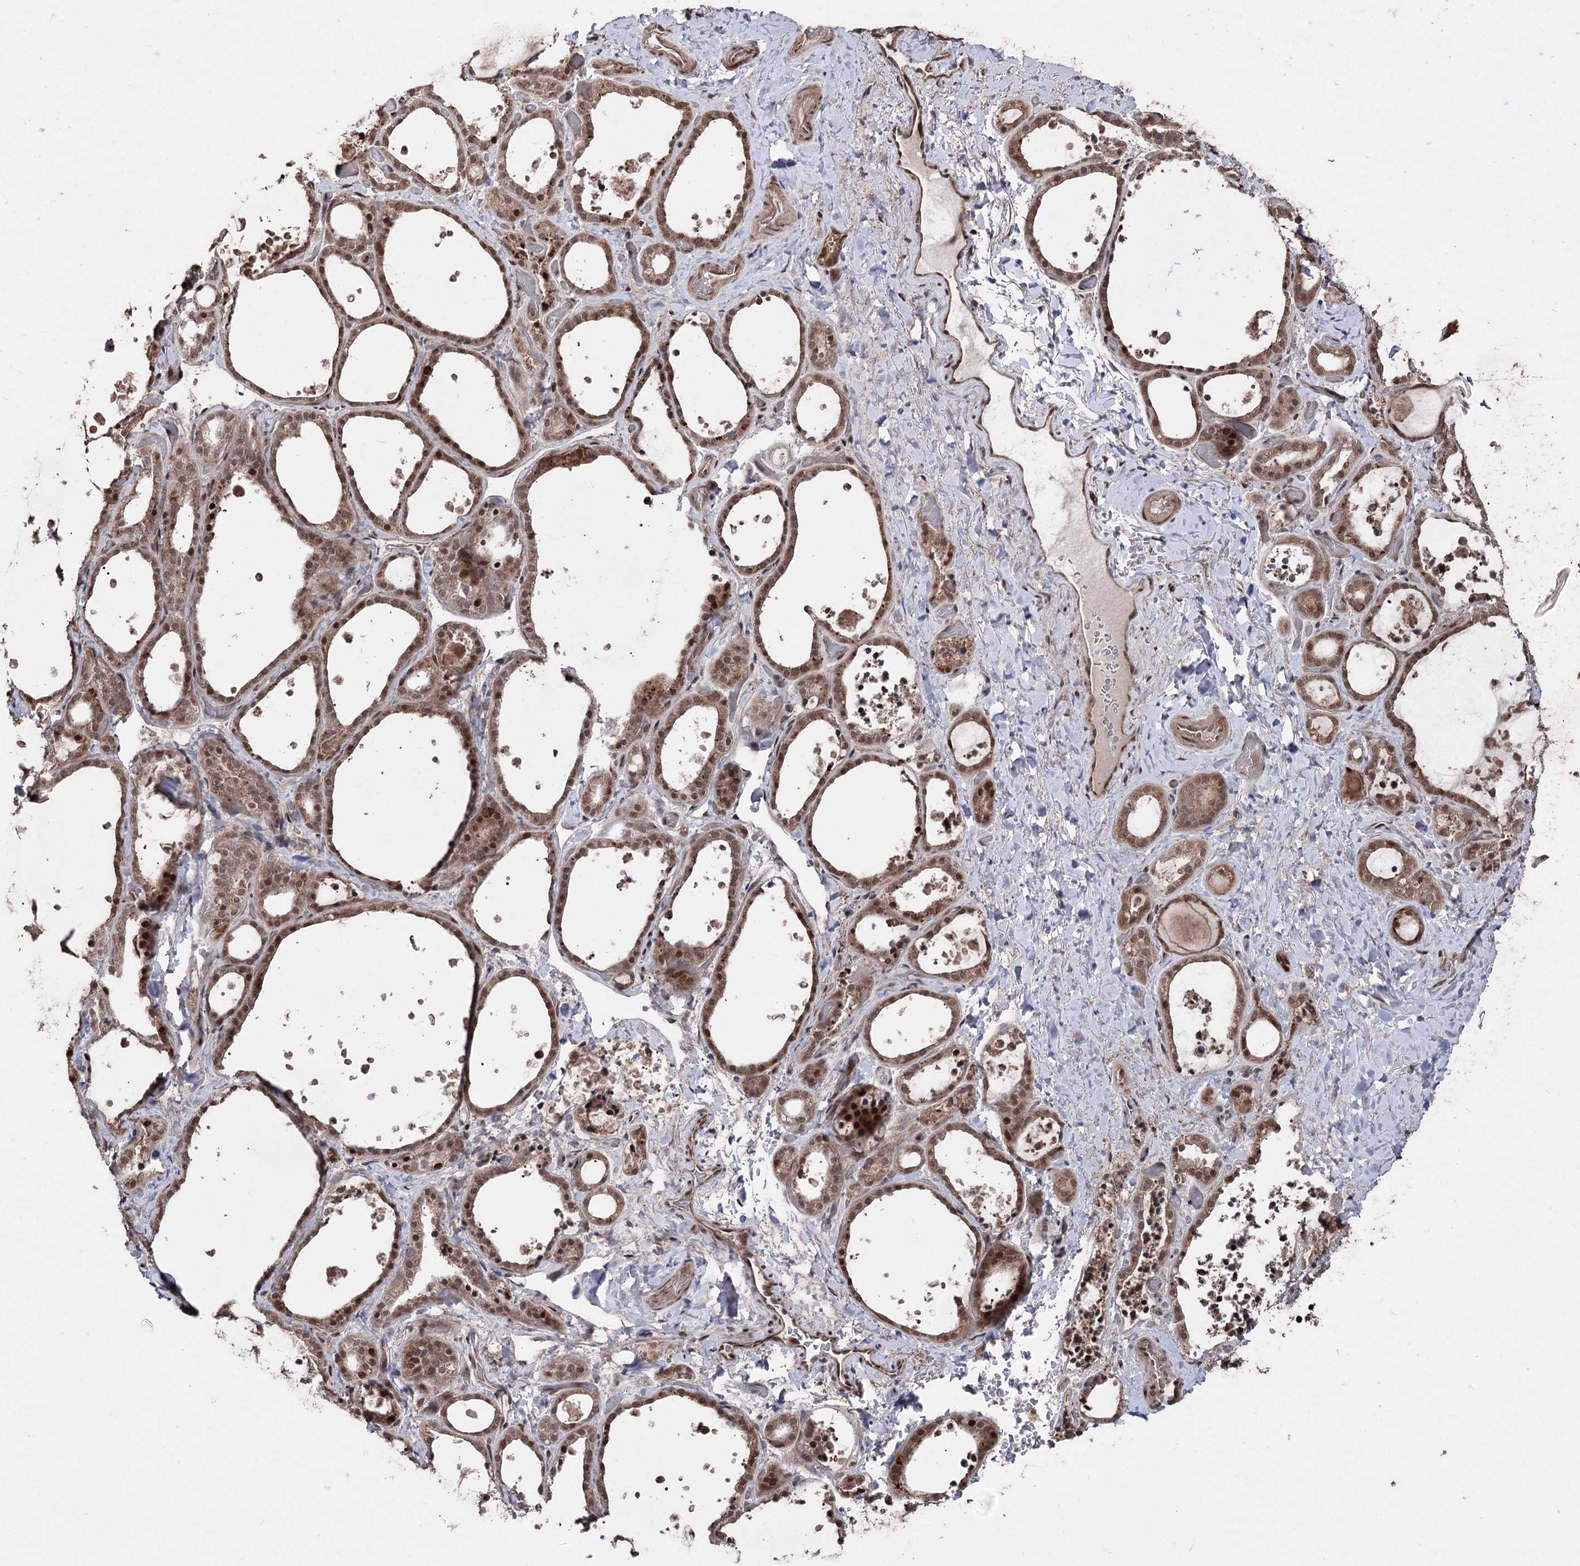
{"staining": {"intensity": "moderate", "quantity": ">75%", "location": "cytoplasmic/membranous,nuclear"}, "tissue": "thyroid gland", "cell_type": "Glandular cells", "image_type": "normal", "snomed": [{"axis": "morphology", "description": "Normal tissue, NOS"}, {"axis": "topography", "description": "Thyroid gland"}], "caption": "Brown immunohistochemical staining in unremarkable thyroid gland demonstrates moderate cytoplasmic/membranous,nuclear staining in about >75% of glandular cells. The staining was performed using DAB (3,3'-diaminobenzidine), with brown indicating positive protein expression. Nuclei are stained blue with hematoxylin.", "gene": "CPNE8", "patient": {"sex": "female", "age": 44}}